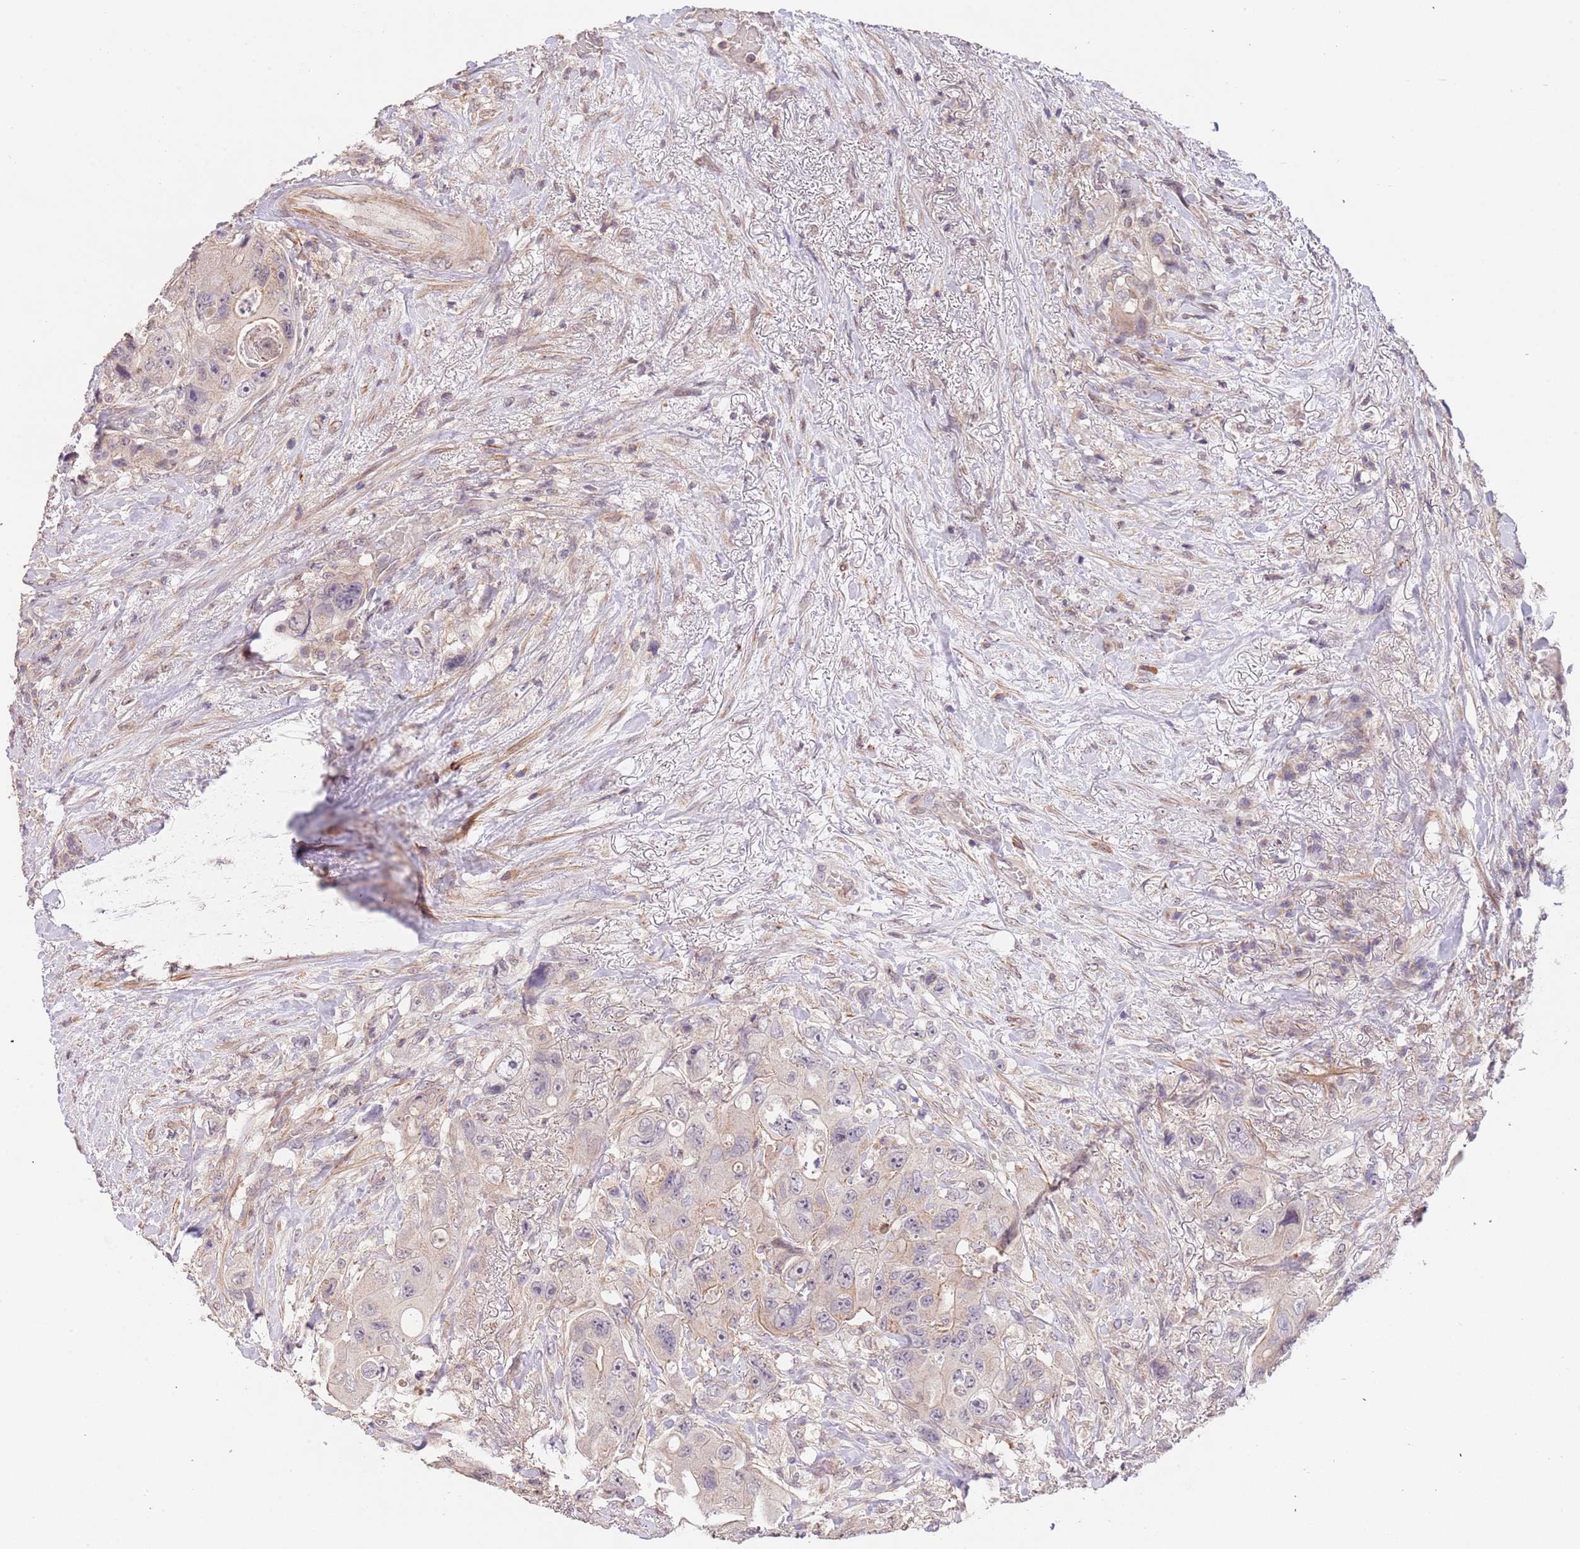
{"staining": {"intensity": "weak", "quantity": "<25%", "location": "cytoplasmic/membranous"}, "tissue": "colorectal cancer", "cell_type": "Tumor cells", "image_type": "cancer", "snomed": [{"axis": "morphology", "description": "Adenocarcinoma, NOS"}, {"axis": "topography", "description": "Colon"}], "caption": "Image shows no significant protein expression in tumor cells of colorectal adenocarcinoma.", "gene": "SLC16A4", "patient": {"sex": "female", "age": 46}}